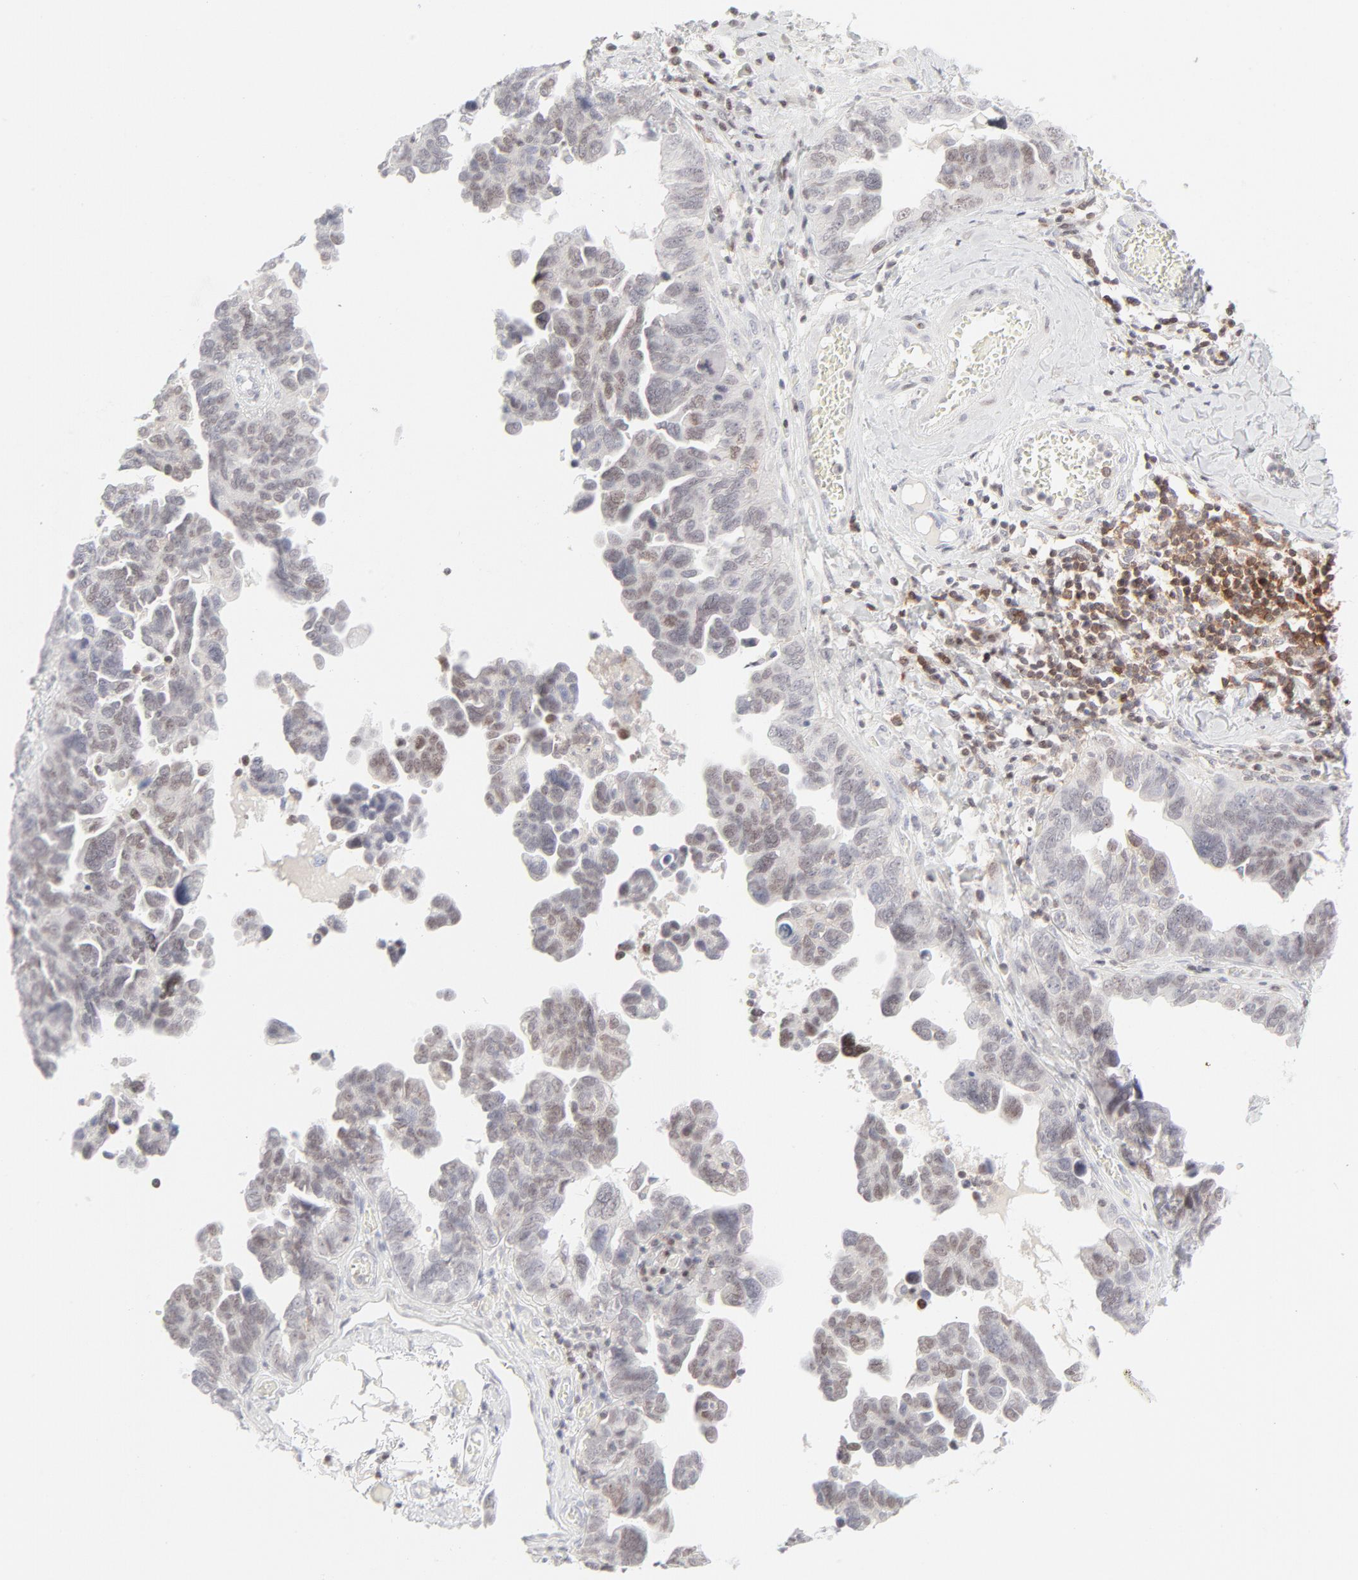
{"staining": {"intensity": "weak", "quantity": "25%-75%", "location": "nuclear"}, "tissue": "ovarian cancer", "cell_type": "Tumor cells", "image_type": "cancer", "snomed": [{"axis": "morphology", "description": "Cystadenocarcinoma, serous, NOS"}, {"axis": "topography", "description": "Ovary"}], "caption": "A brown stain labels weak nuclear positivity of a protein in human ovarian cancer (serous cystadenocarcinoma) tumor cells.", "gene": "PRKCB", "patient": {"sex": "female", "age": 64}}